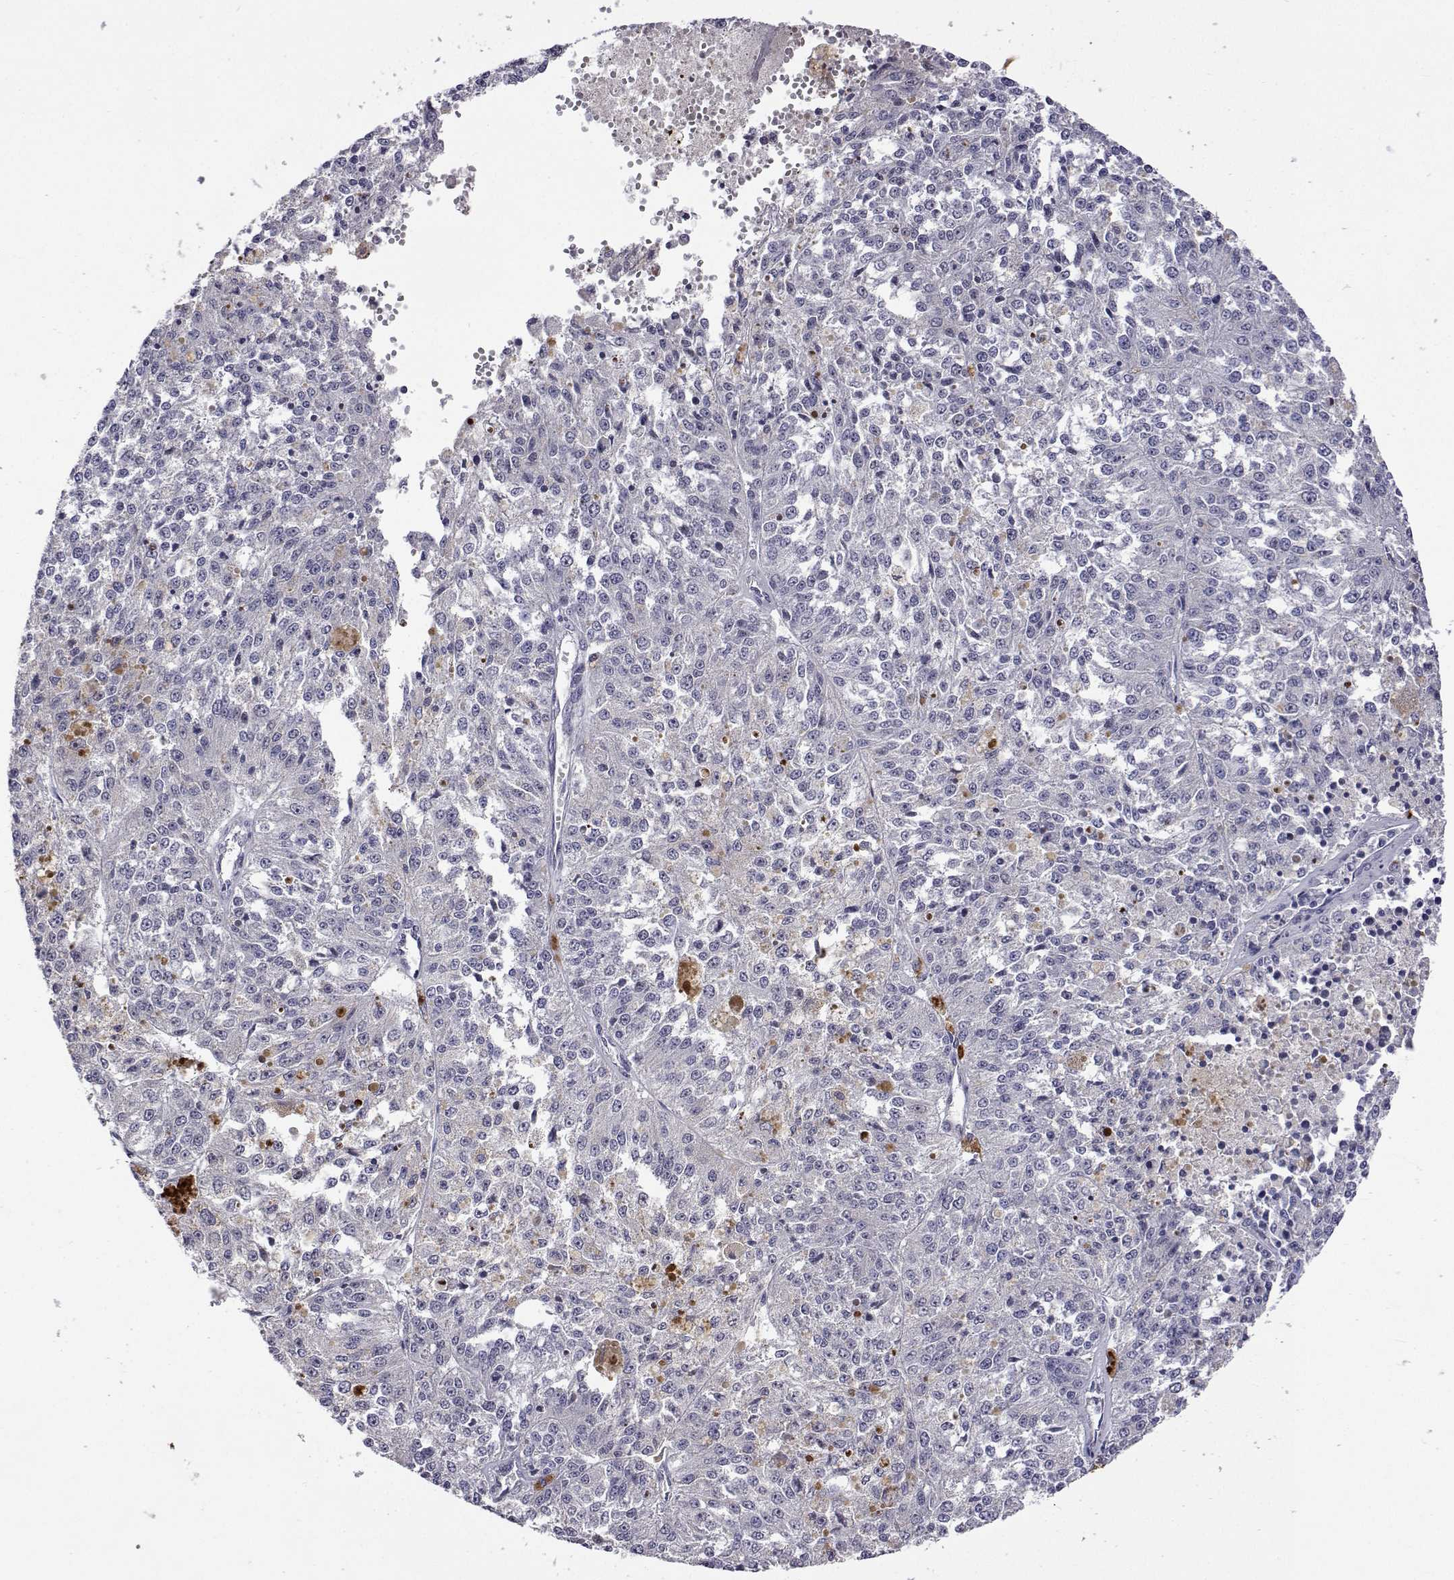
{"staining": {"intensity": "negative", "quantity": "none", "location": "none"}, "tissue": "melanoma", "cell_type": "Tumor cells", "image_type": "cancer", "snomed": [{"axis": "morphology", "description": "Malignant melanoma, Metastatic site"}, {"axis": "topography", "description": "Lymph node"}], "caption": "Malignant melanoma (metastatic site) was stained to show a protein in brown. There is no significant expression in tumor cells. (Stains: DAB immunohistochemistry with hematoxylin counter stain, Microscopy: brightfield microscopy at high magnification).", "gene": "HNRNPA0", "patient": {"sex": "female", "age": 64}}